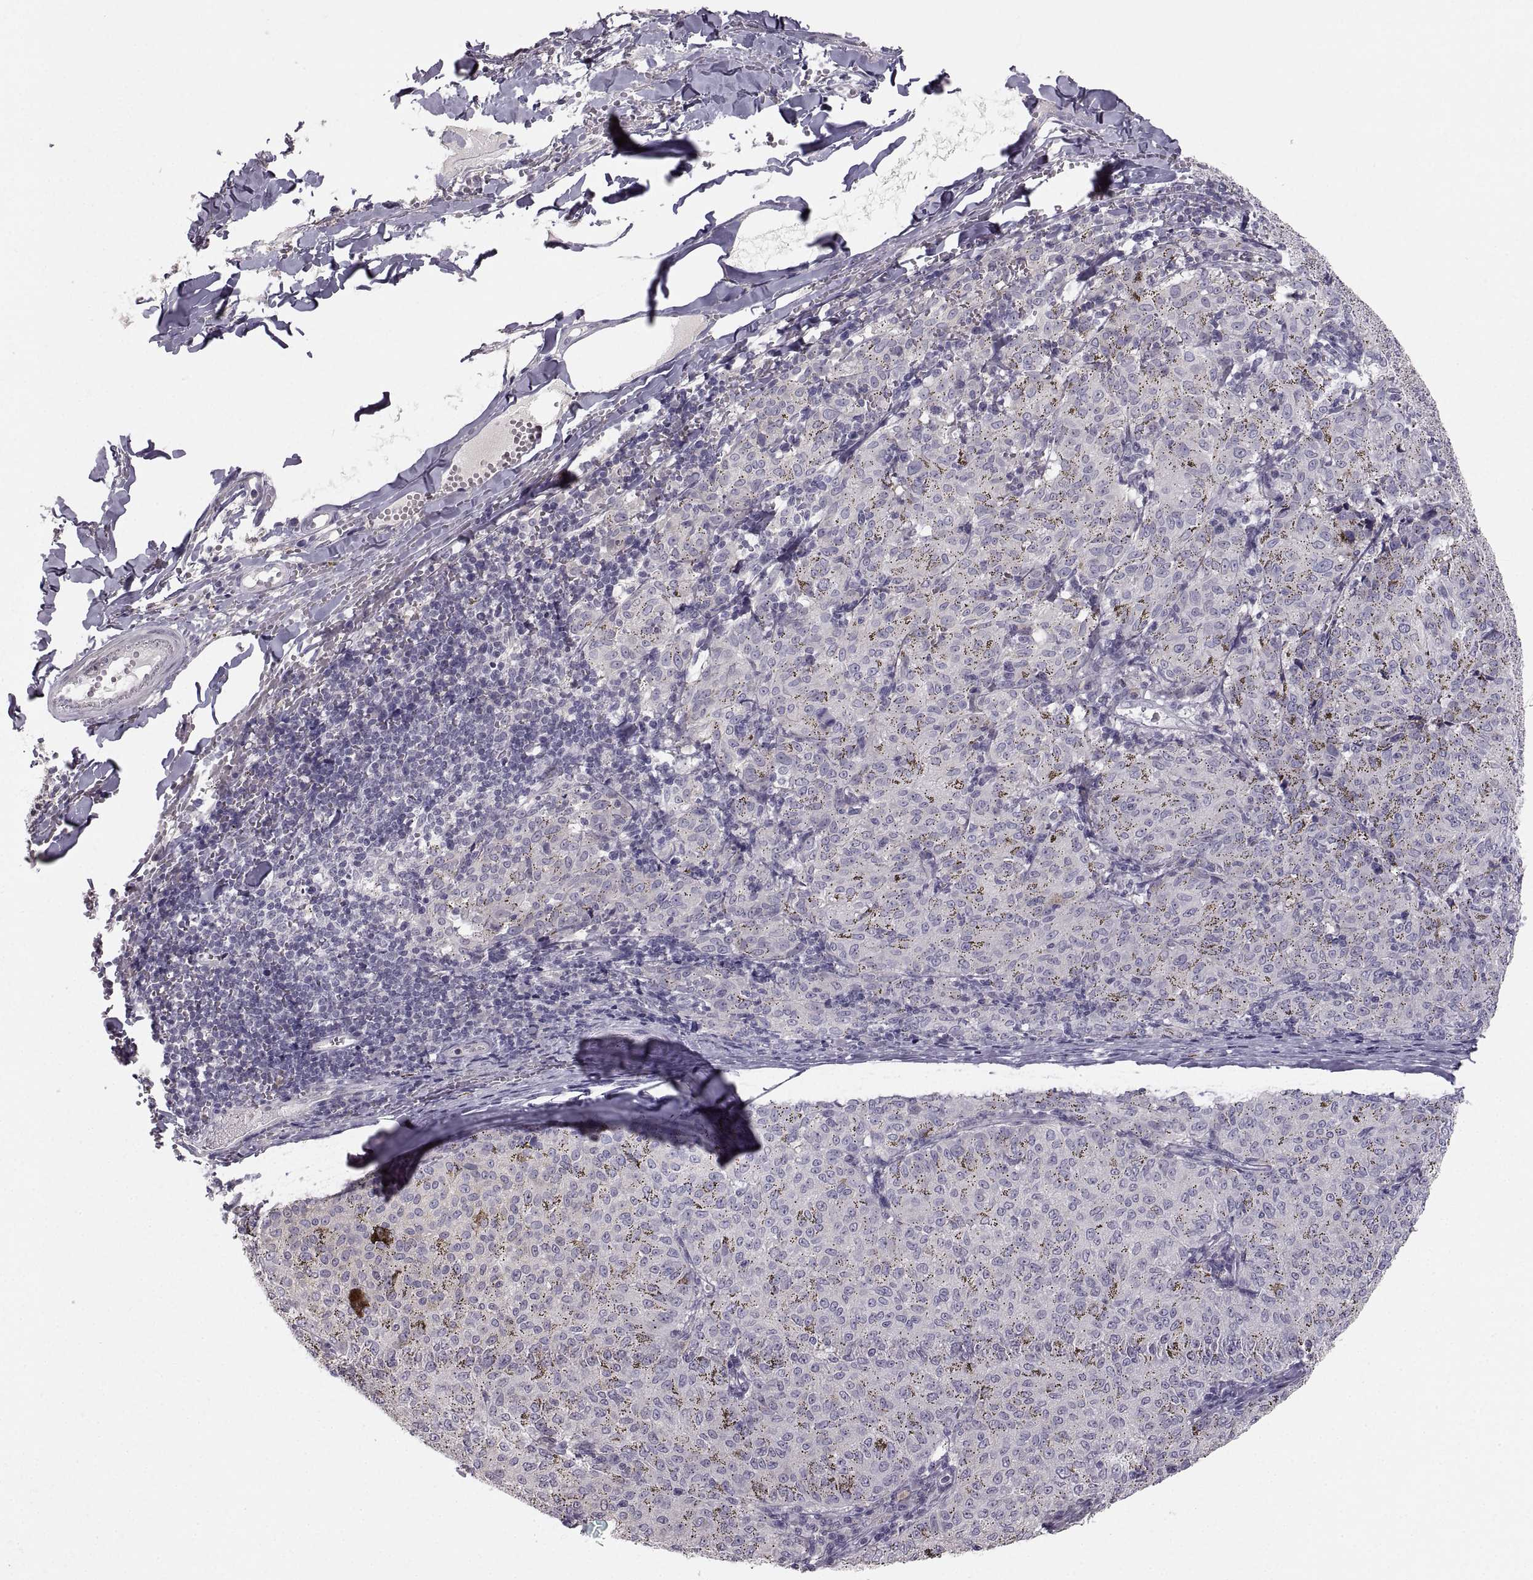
{"staining": {"intensity": "negative", "quantity": "none", "location": "none"}, "tissue": "melanoma", "cell_type": "Tumor cells", "image_type": "cancer", "snomed": [{"axis": "morphology", "description": "Malignant melanoma, NOS"}, {"axis": "topography", "description": "Skin"}], "caption": "There is no significant expression in tumor cells of malignant melanoma.", "gene": "ZNF185", "patient": {"sex": "female", "age": 72}}